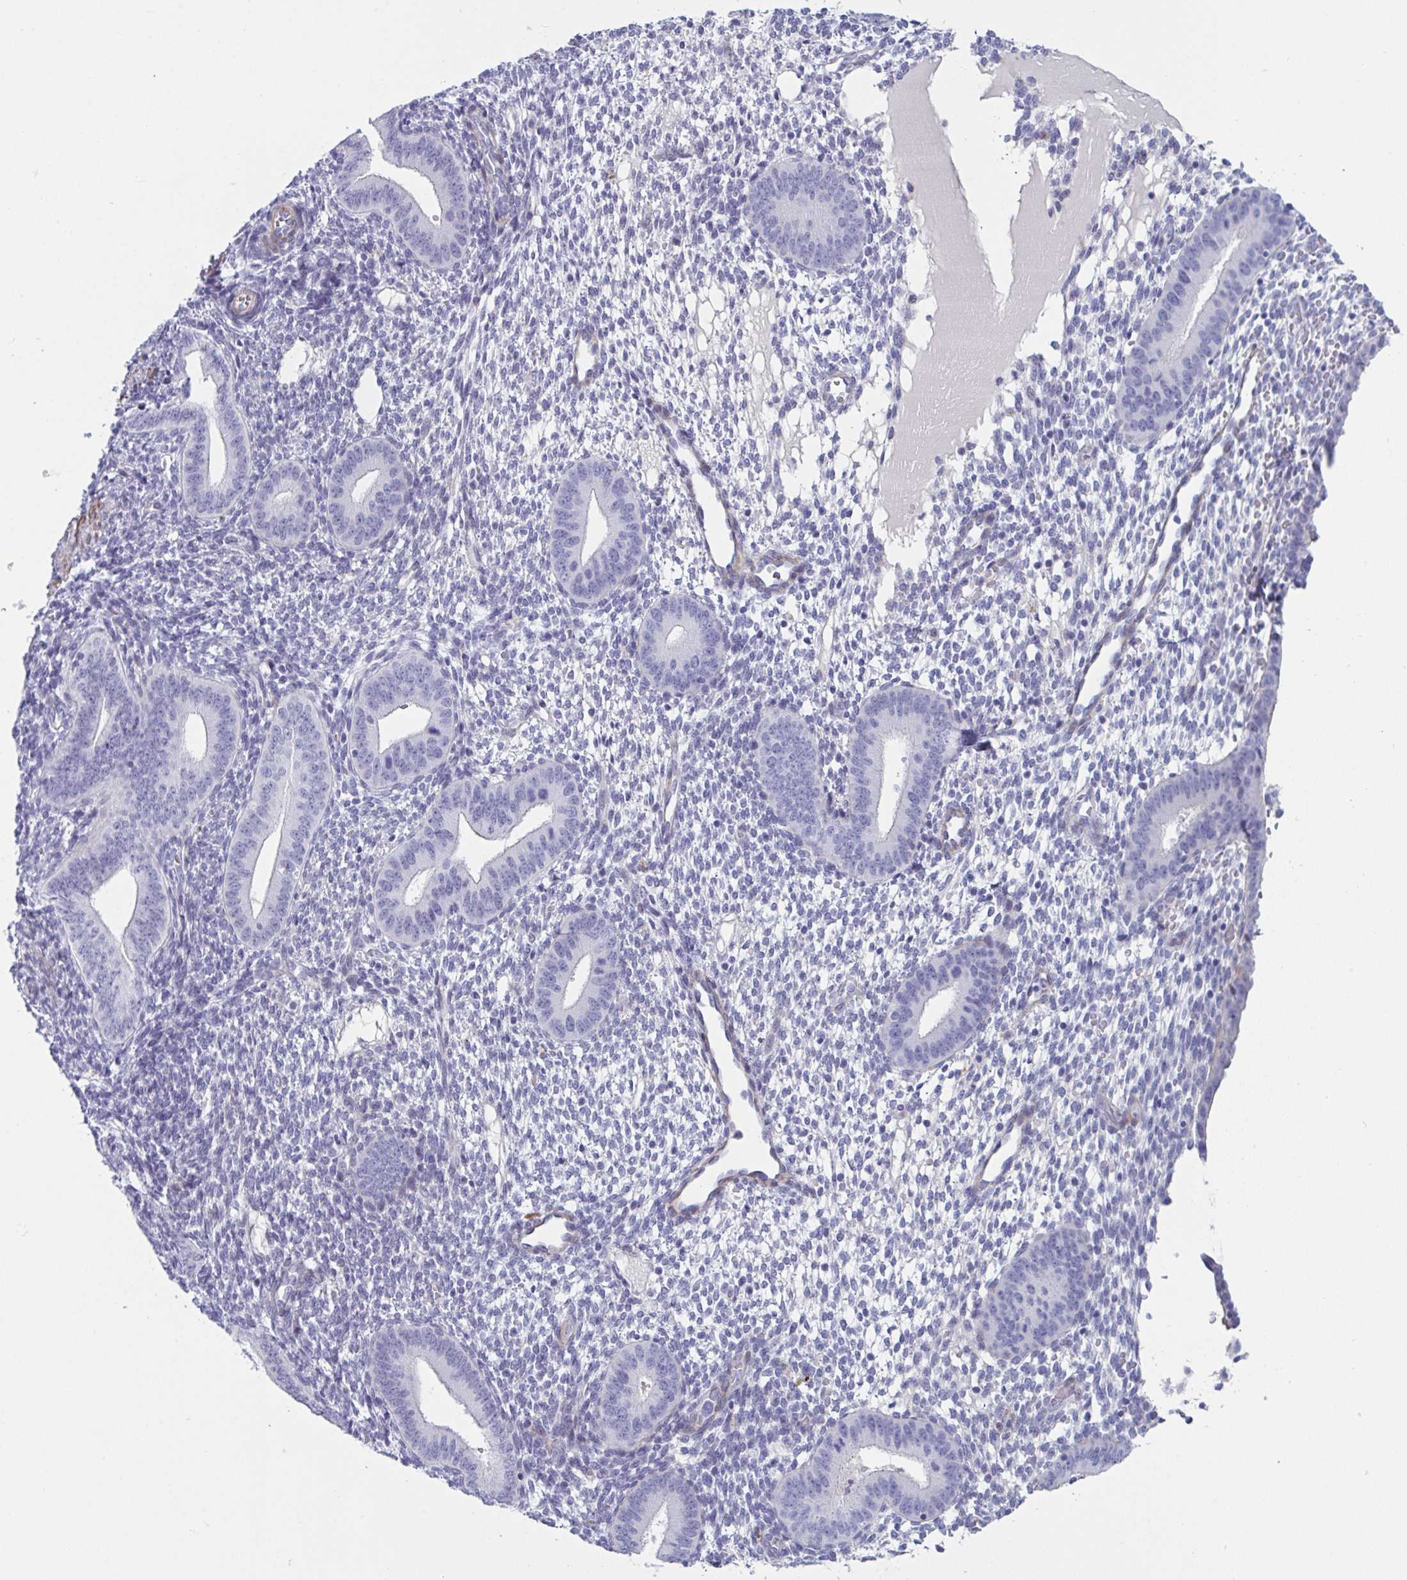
{"staining": {"intensity": "negative", "quantity": "none", "location": "none"}, "tissue": "endometrium", "cell_type": "Cells in endometrial stroma", "image_type": "normal", "snomed": [{"axis": "morphology", "description": "Normal tissue, NOS"}, {"axis": "topography", "description": "Endometrium"}], "caption": "Histopathology image shows no significant protein expression in cells in endometrial stroma of normal endometrium. (Stains: DAB (3,3'-diaminobenzidine) IHC with hematoxylin counter stain, Microscopy: brightfield microscopy at high magnification).", "gene": "OR5P3", "patient": {"sex": "female", "age": 40}}